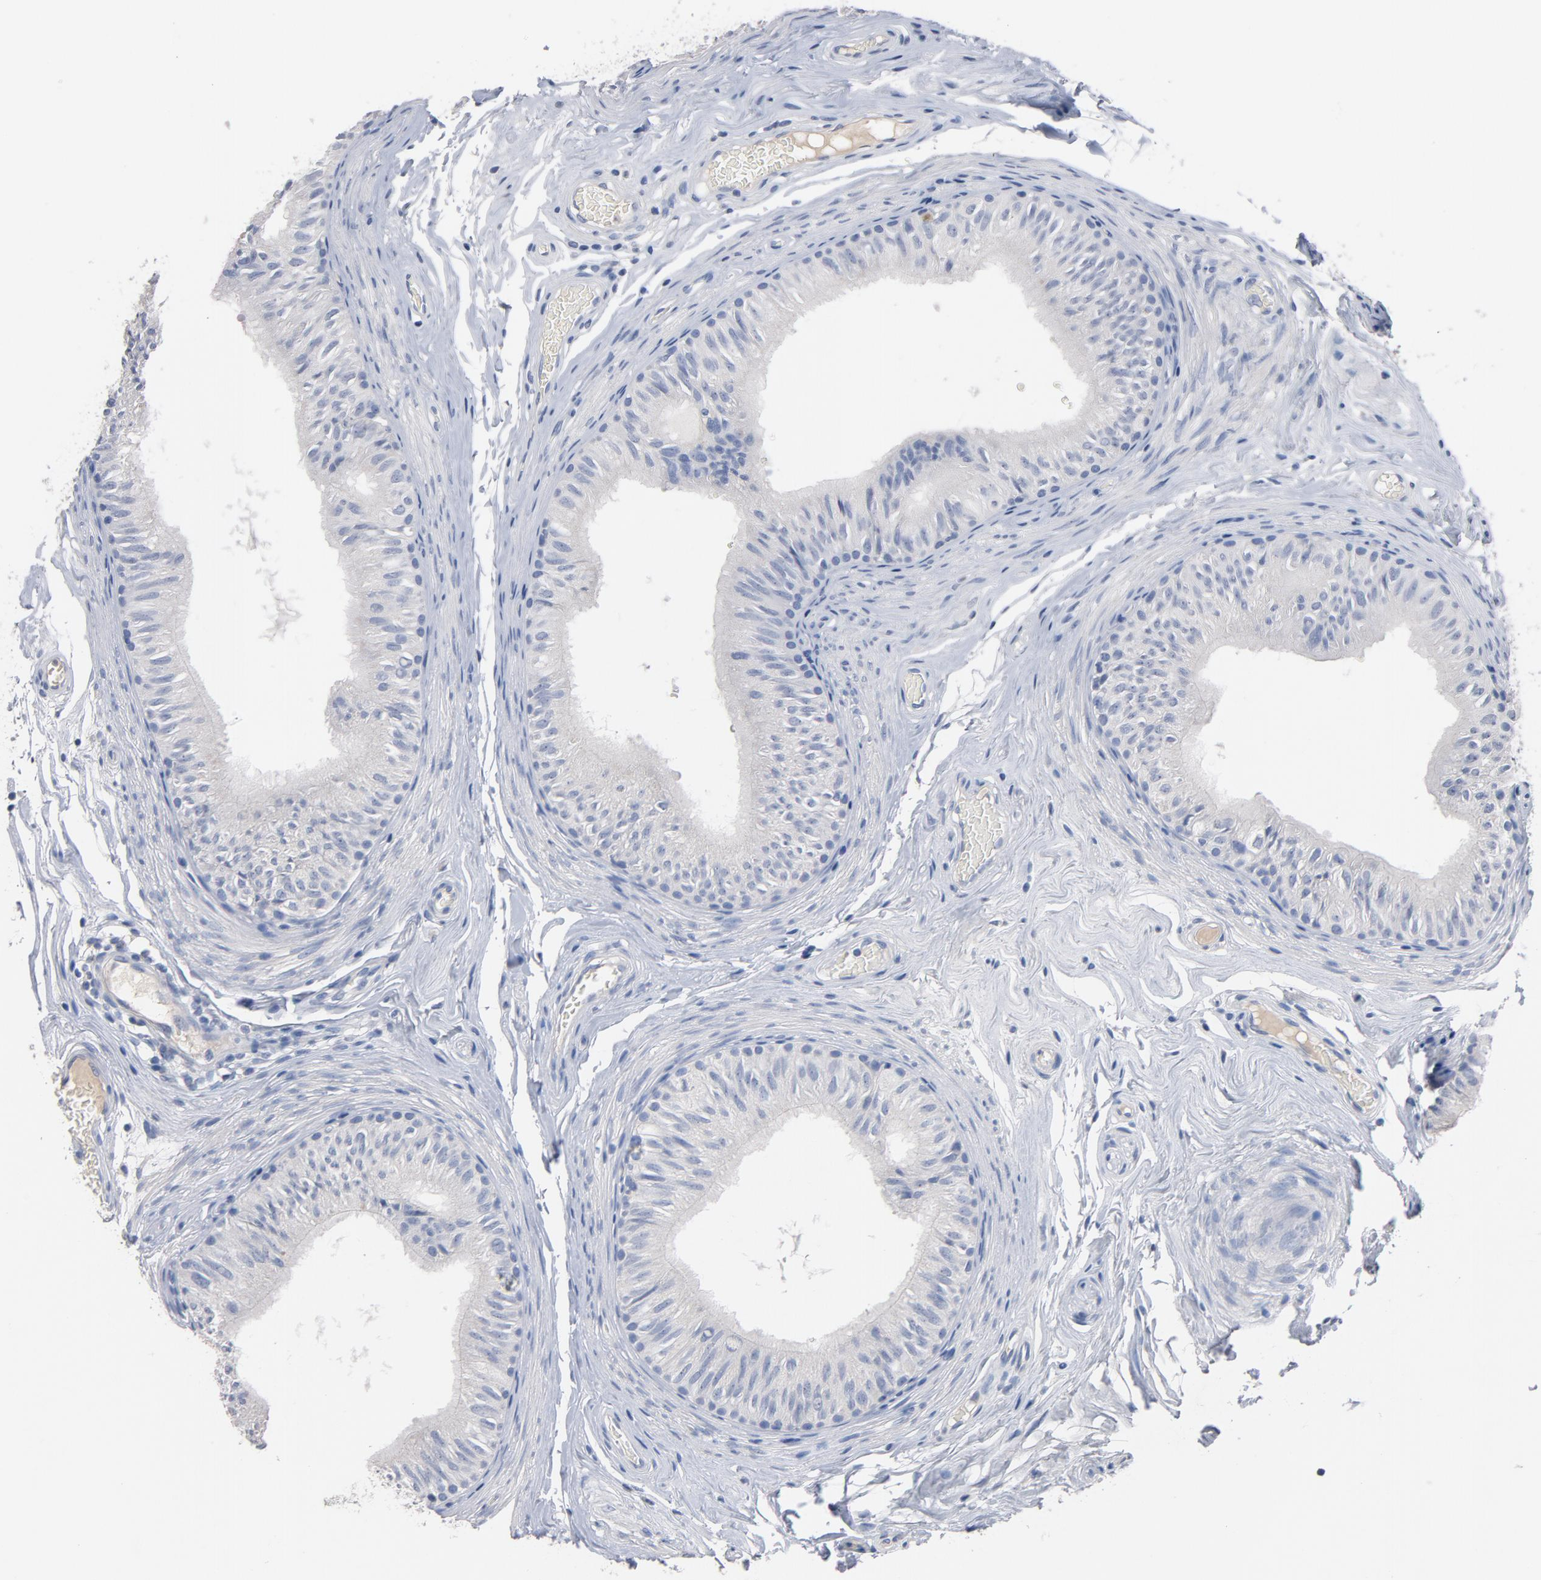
{"staining": {"intensity": "negative", "quantity": "none", "location": "none"}, "tissue": "epididymis", "cell_type": "Glandular cells", "image_type": "normal", "snomed": [{"axis": "morphology", "description": "Normal tissue, NOS"}, {"axis": "topography", "description": "Testis"}, {"axis": "topography", "description": "Epididymis"}], "caption": "The image exhibits no significant staining in glandular cells of epididymis.", "gene": "ZCCHC13", "patient": {"sex": "male", "age": 36}}